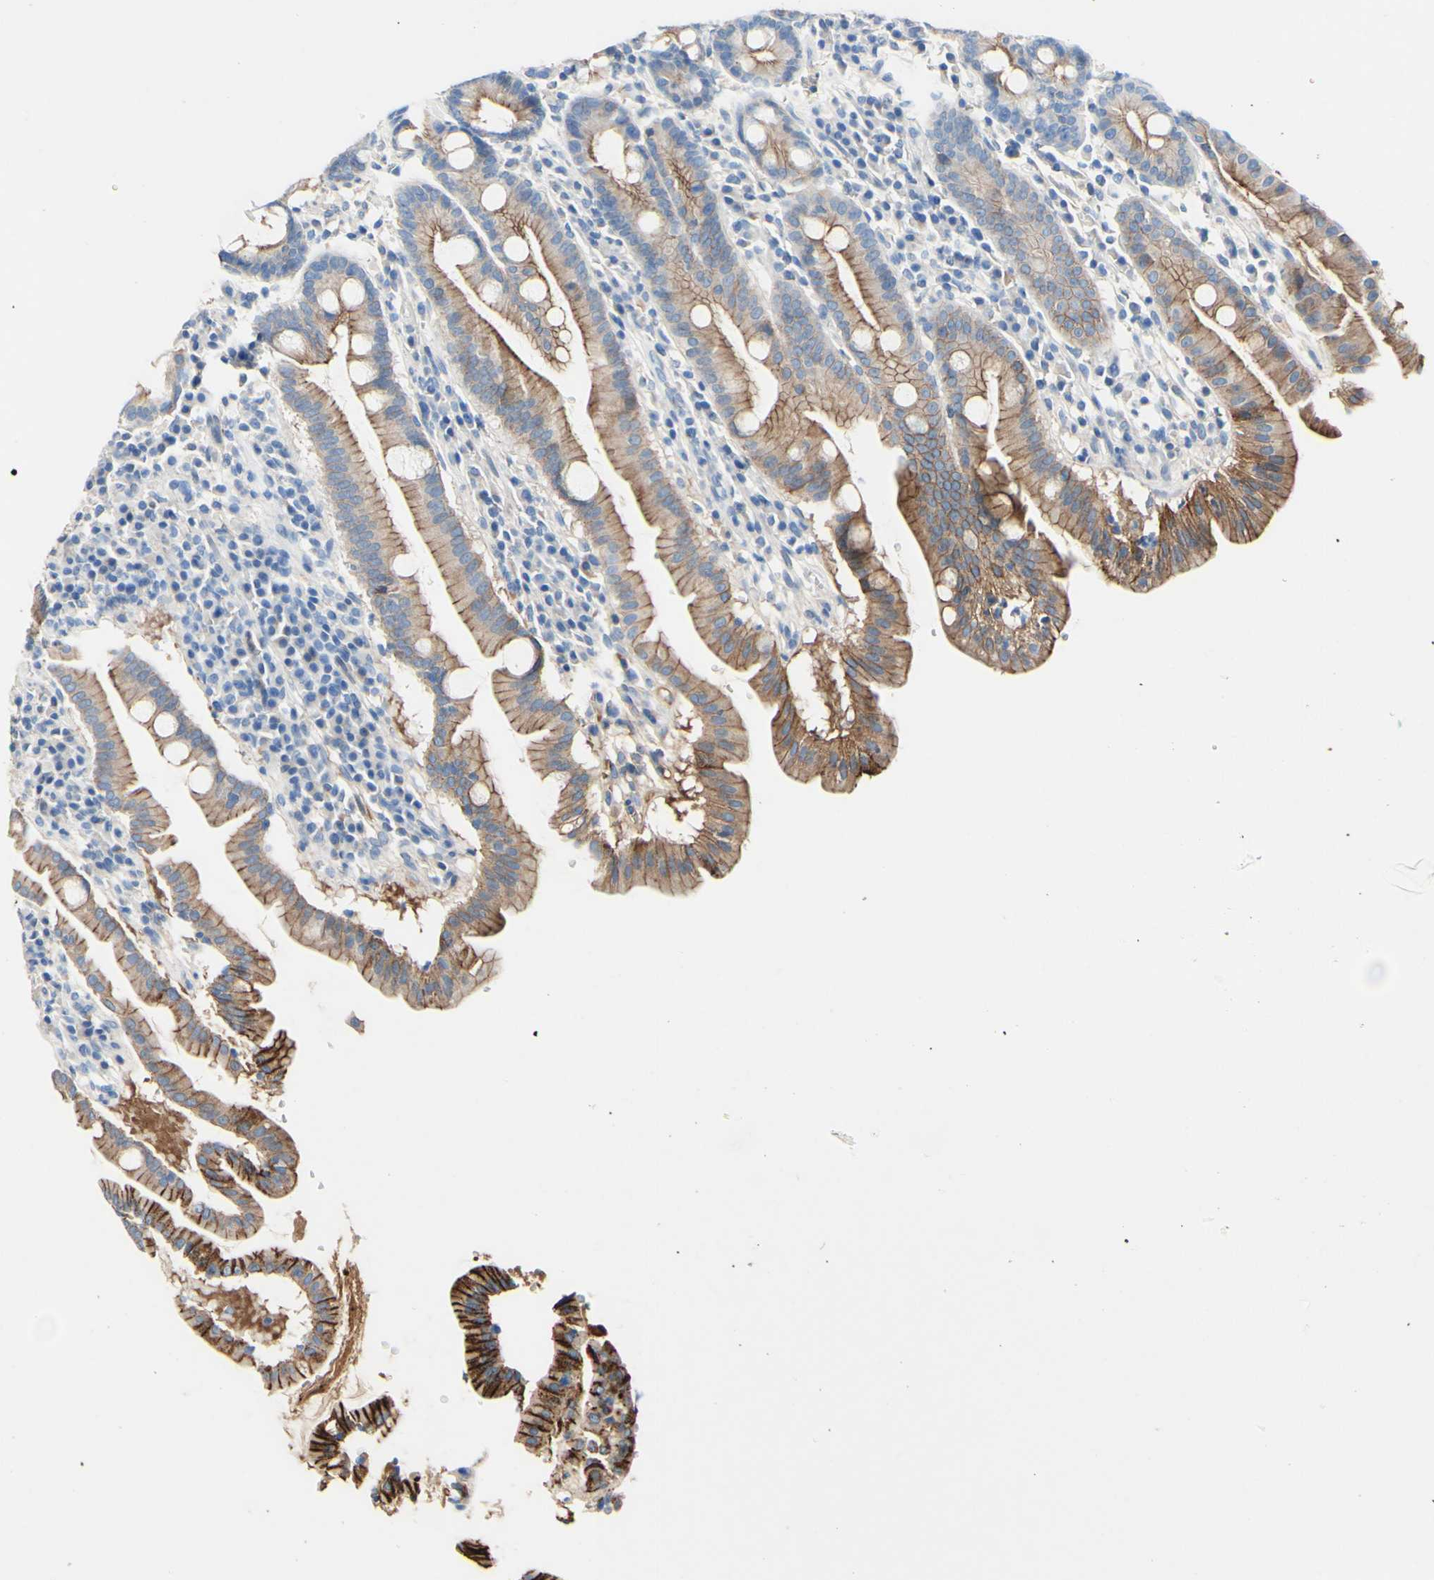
{"staining": {"intensity": "strong", "quantity": "<25%", "location": "cytoplasmic/membranous"}, "tissue": "duodenum", "cell_type": "Glandular cells", "image_type": "normal", "snomed": [{"axis": "morphology", "description": "Normal tissue, NOS"}, {"axis": "topography", "description": "Duodenum"}], "caption": "Protein staining demonstrates strong cytoplasmic/membranous expression in about <25% of glandular cells in normal duodenum. Using DAB (brown) and hematoxylin (blue) stains, captured at high magnification using brightfield microscopy.", "gene": "DSC2", "patient": {"sex": "male", "age": 50}}